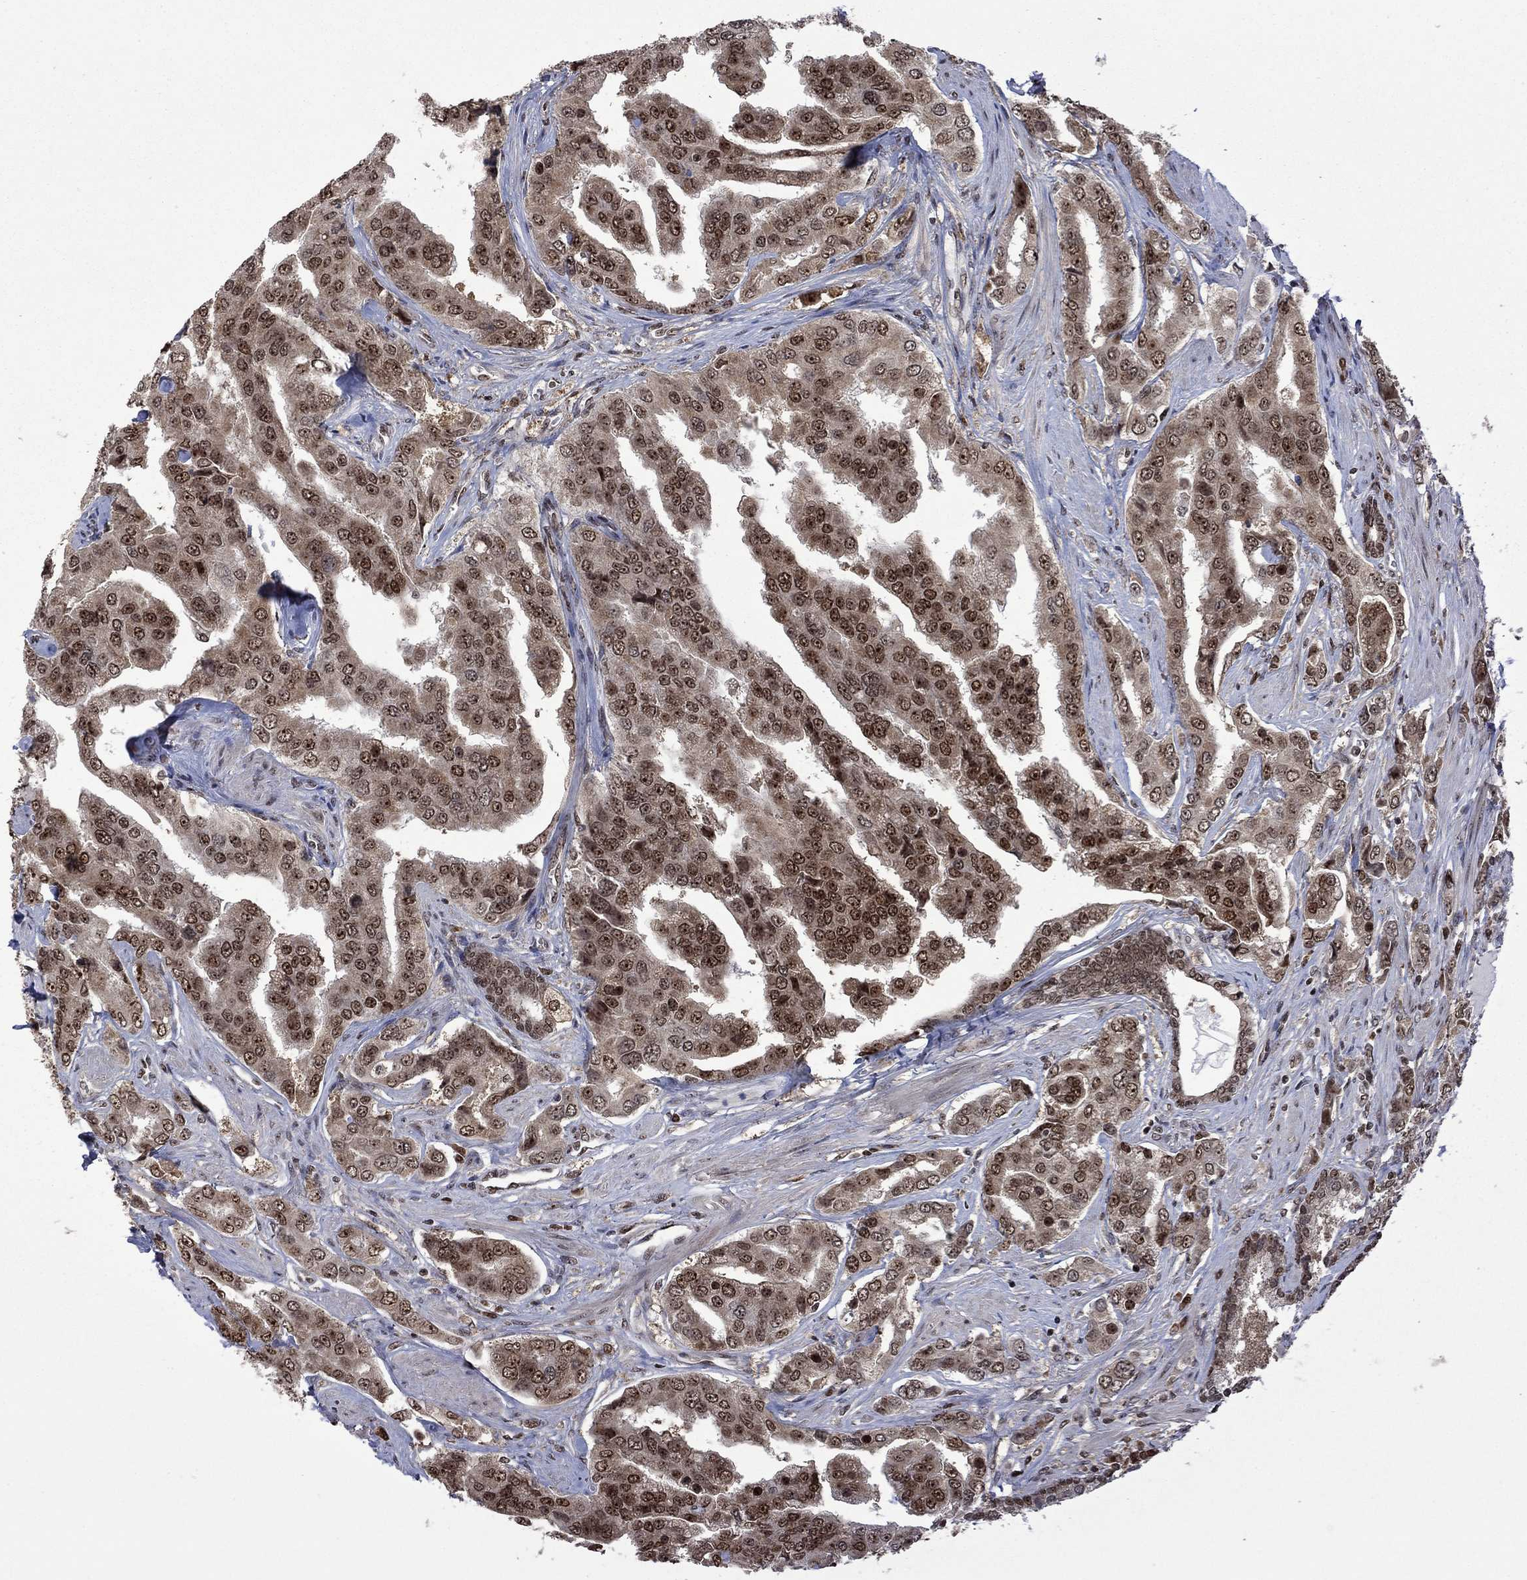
{"staining": {"intensity": "moderate", "quantity": "25%-75%", "location": "cytoplasmic/membranous,nuclear"}, "tissue": "prostate cancer", "cell_type": "Tumor cells", "image_type": "cancer", "snomed": [{"axis": "morphology", "description": "Adenocarcinoma, NOS"}, {"axis": "topography", "description": "Prostate and seminal vesicle, NOS"}, {"axis": "topography", "description": "Prostate"}], "caption": "High-magnification brightfield microscopy of prostate cancer (adenocarcinoma) stained with DAB (3,3'-diaminobenzidine) (brown) and counterstained with hematoxylin (blue). tumor cells exhibit moderate cytoplasmic/membranous and nuclear positivity is seen in about25%-75% of cells.", "gene": "FBL", "patient": {"sex": "male", "age": 69}}